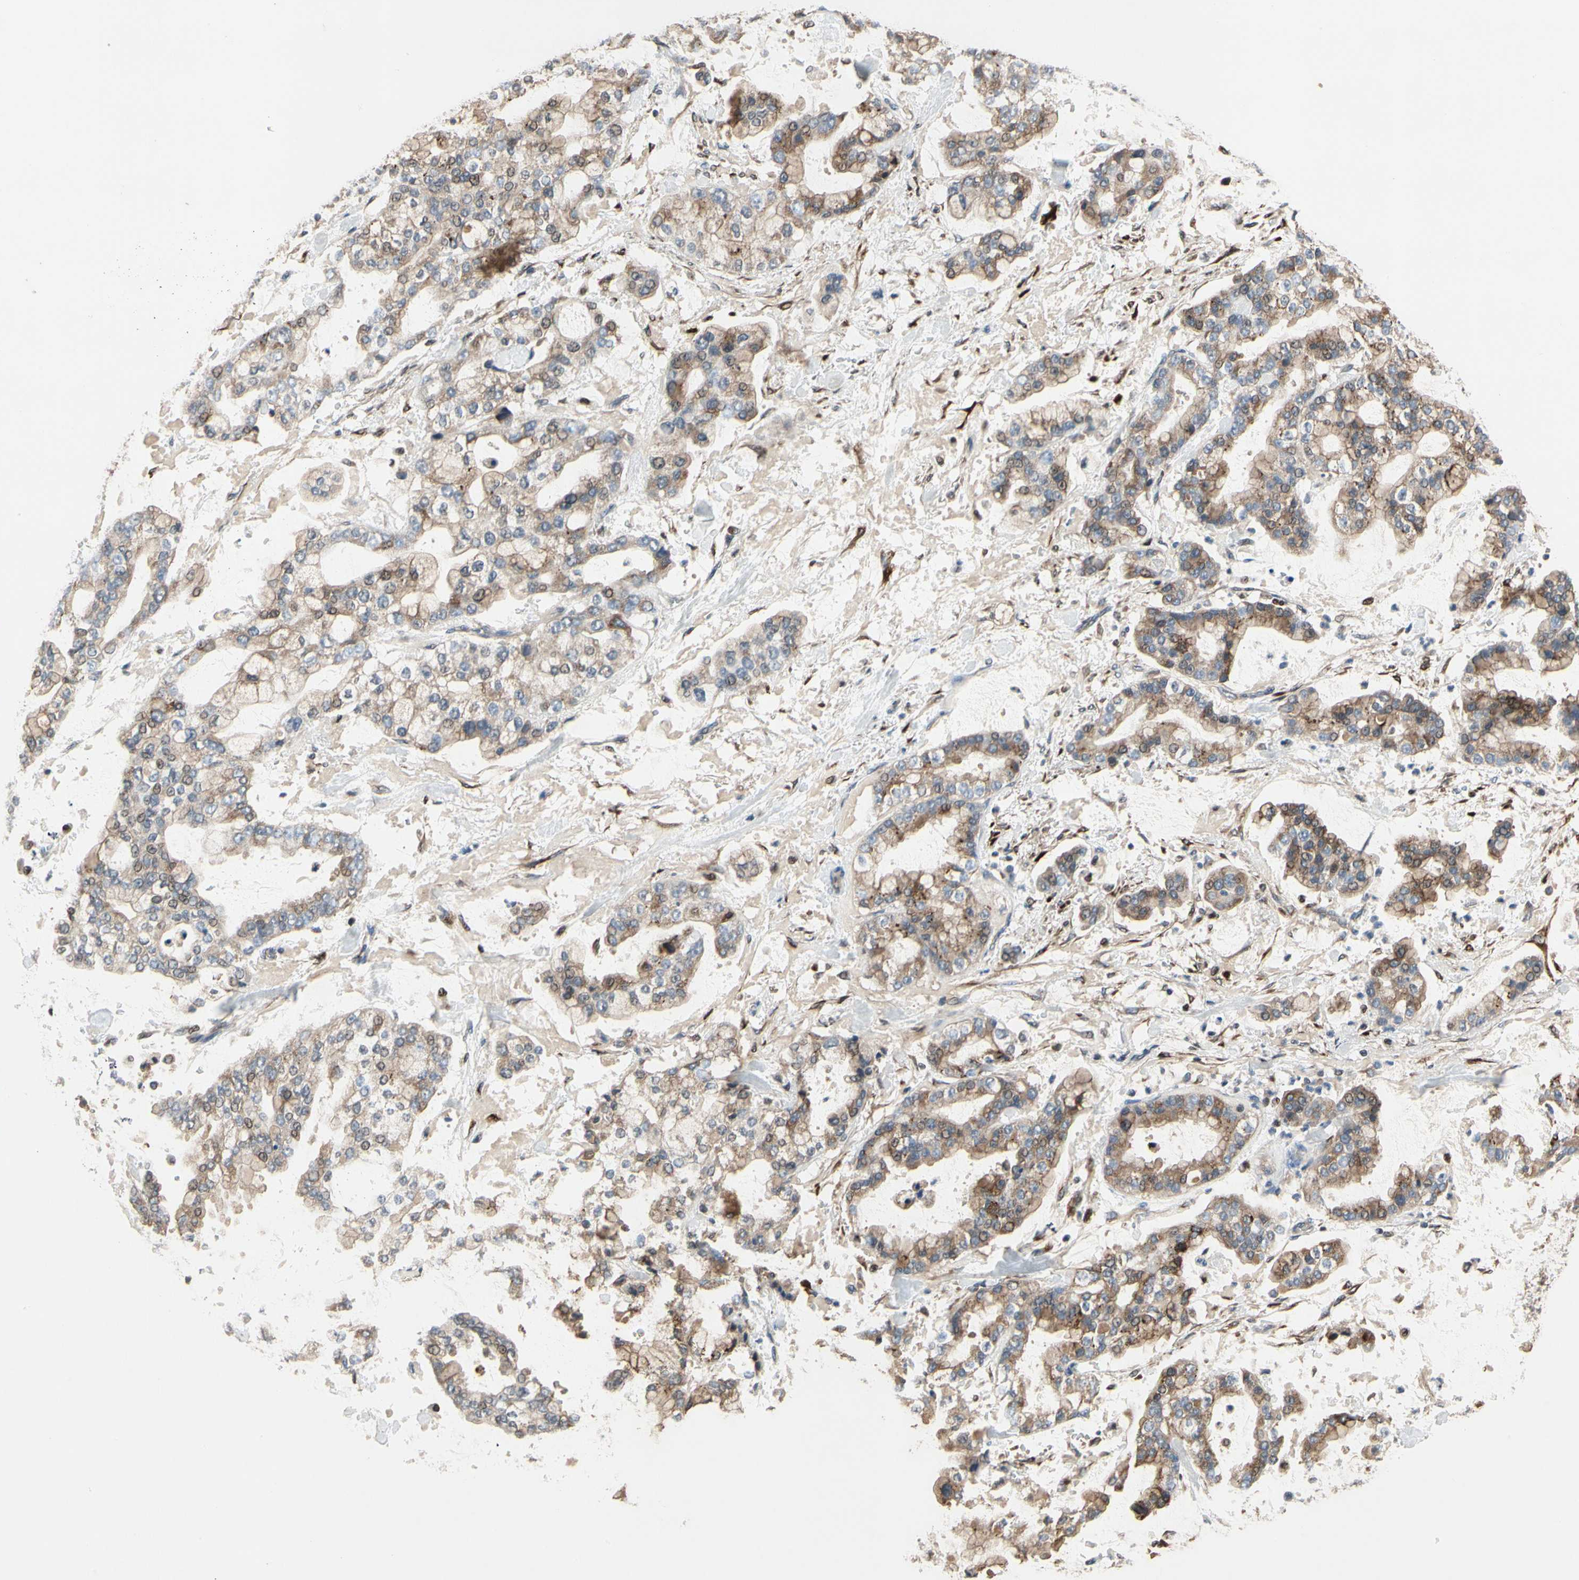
{"staining": {"intensity": "moderate", "quantity": "<25%", "location": "cytoplasmic/membranous"}, "tissue": "stomach cancer", "cell_type": "Tumor cells", "image_type": "cancer", "snomed": [{"axis": "morphology", "description": "Normal tissue, NOS"}, {"axis": "morphology", "description": "Adenocarcinoma, NOS"}, {"axis": "topography", "description": "Stomach, upper"}, {"axis": "topography", "description": "Stomach"}], "caption": "Approximately <25% of tumor cells in adenocarcinoma (stomach) display moderate cytoplasmic/membranous protein positivity as visualized by brown immunohistochemical staining.", "gene": "CGREF1", "patient": {"sex": "male", "age": 76}}